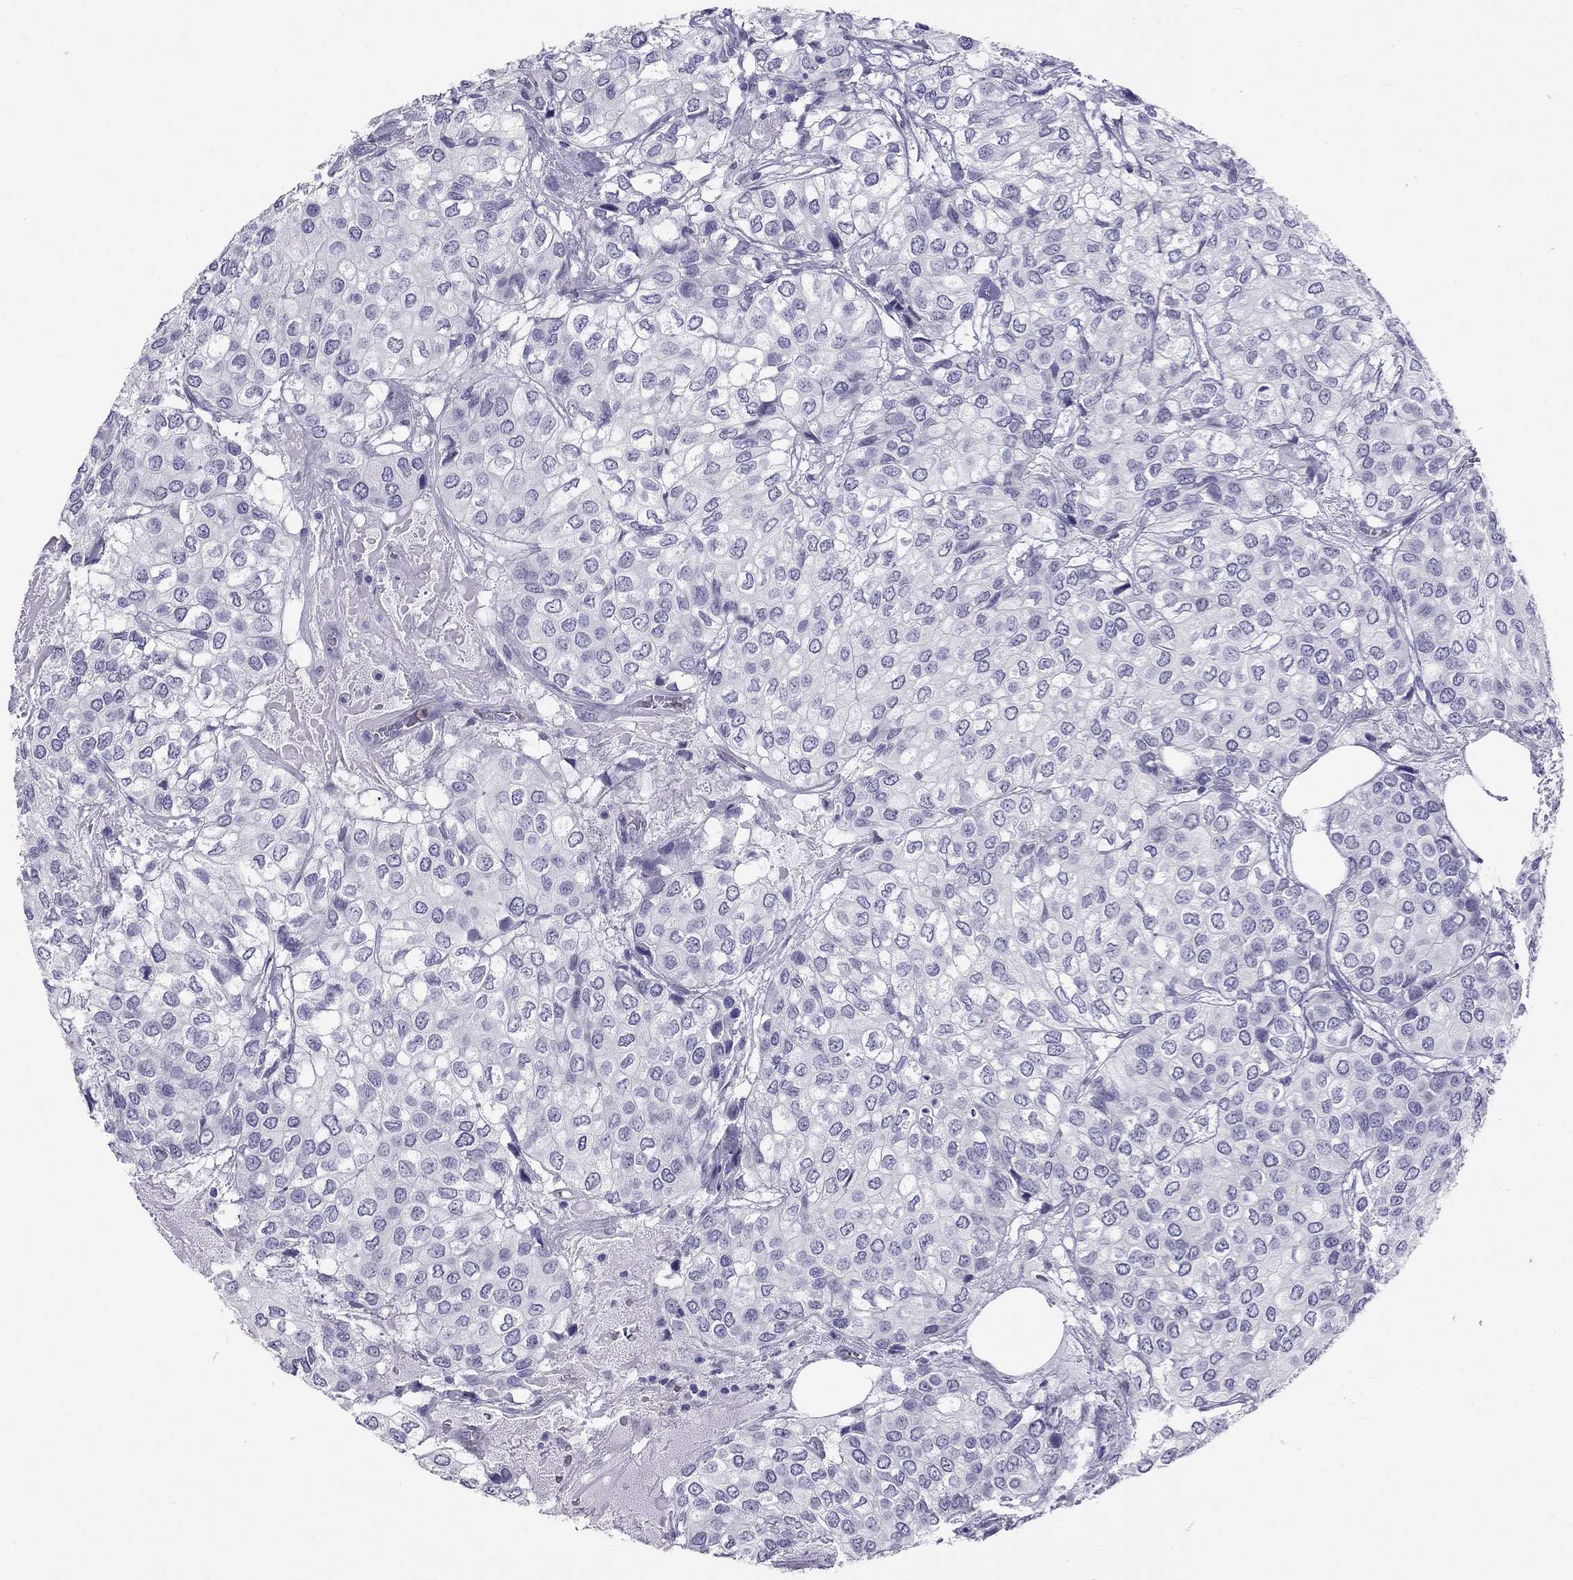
{"staining": {"intensity": "negative", "quantity": "none", "location": "none"}, "tissue": "urothelial cancer", "cell_type": "Tumor cells", "image_type": "cancer", "snomed": [{"axis": "morphology", "description": "Urothelial carcinoma, High grade"}, {"axis": "topography", "description": "Urinary bladder"}], "caption": "The immunohistochemistry (IHC) photomicrograph has no significant expression in tumor cells of high-grade urothelial carcinoma tissue.", "gene": "CROCC2", "patient": {"sex": "male", "age": 73}}